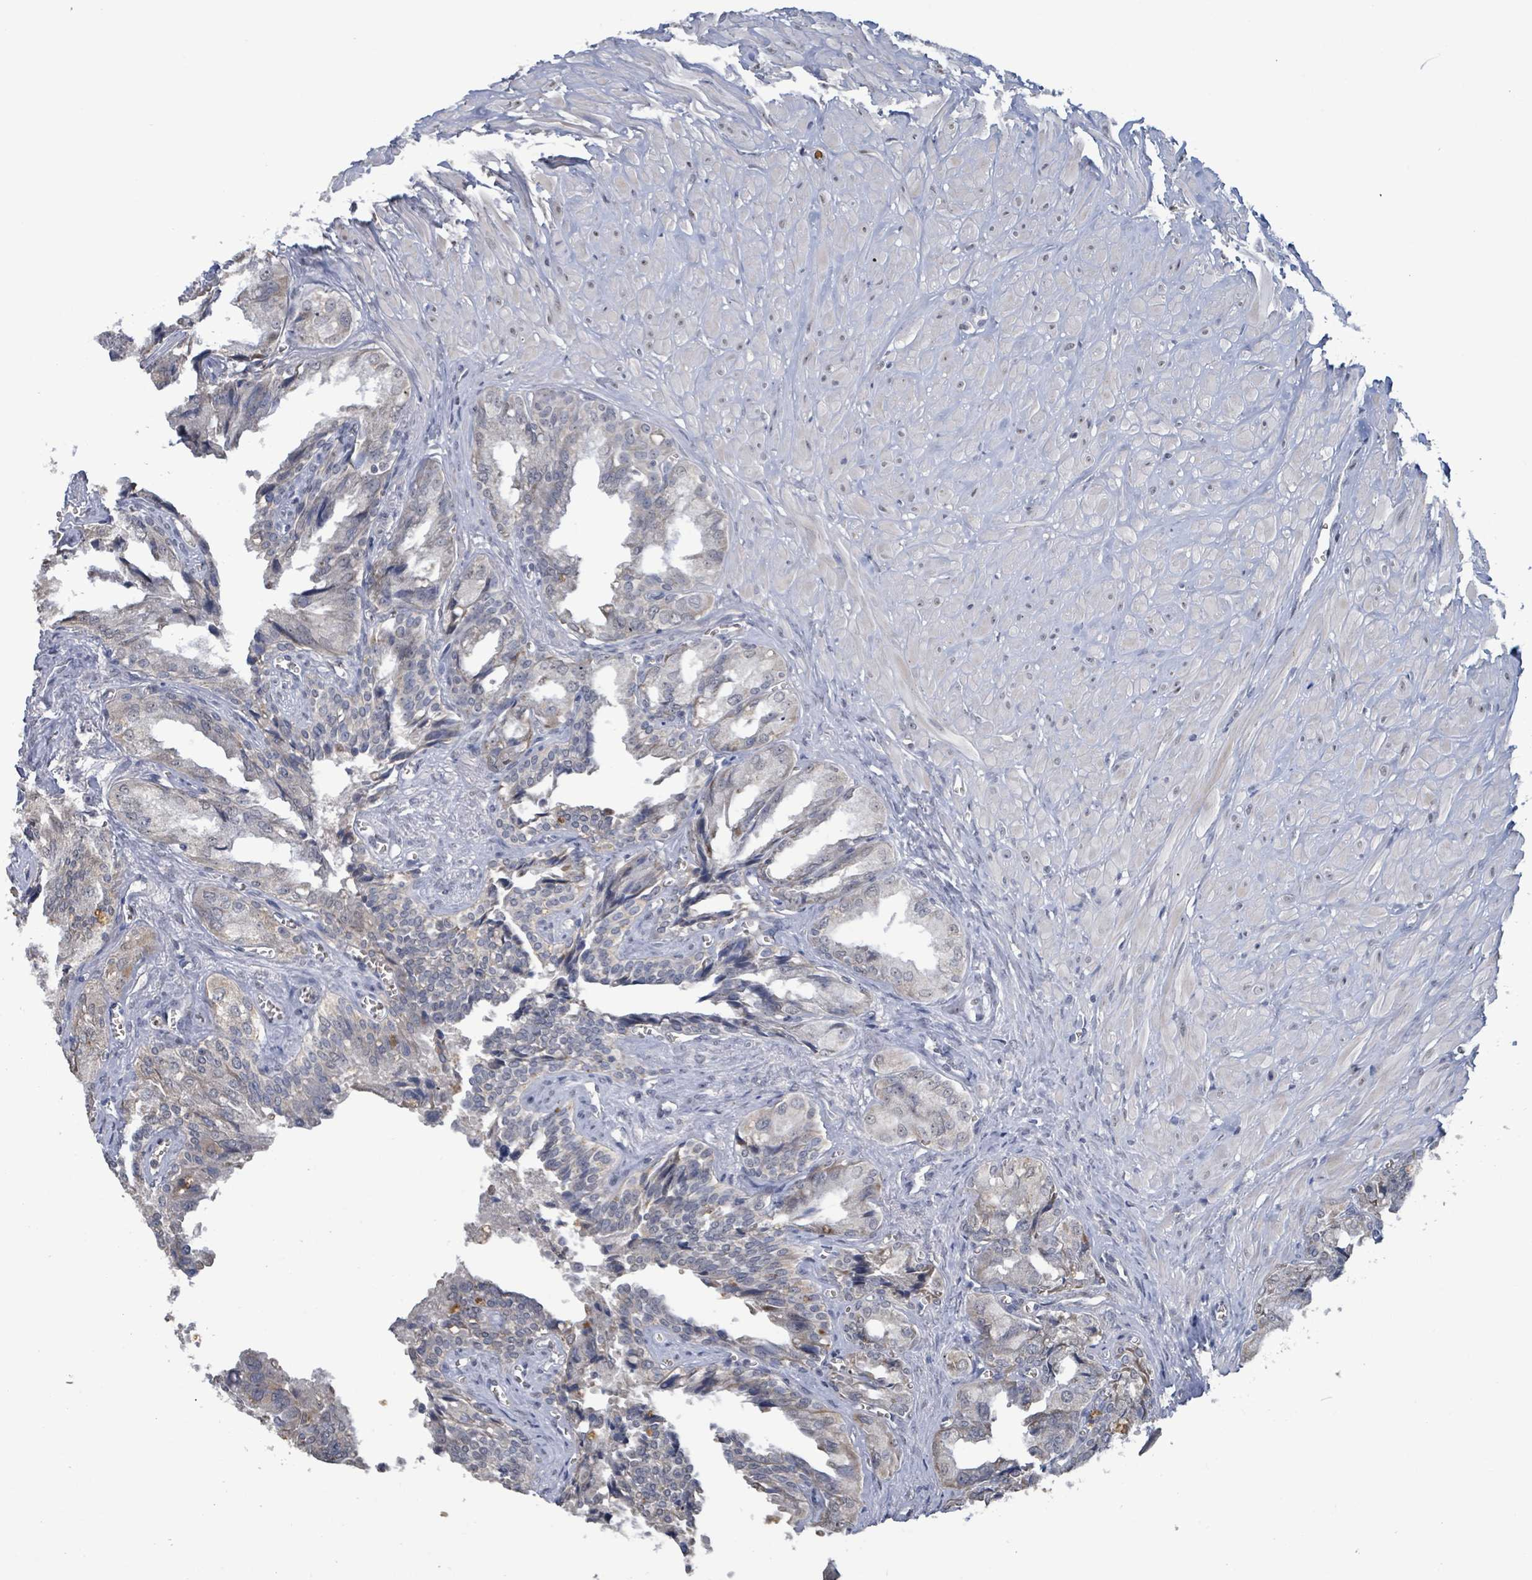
{"staining": {"intensity": "weak", "quantity": "<25%", "location": "cytoplasmic/membranous"}, "tissue": "seminal vesicle", "cell_type": "Glandular cells", "image_type": "normal", "snomed": [{"axis": "morphology", "description": "Normal tissue, NOS"}, {"axis": "topography", "description": "Seminal veicle"}], "caption": "This is an IHC photomicrograph of normal seminal vesicle. There is no expression in glandular cells.", "gene": "SEBOX", "patient": {"sex": "male", "age": 67}}